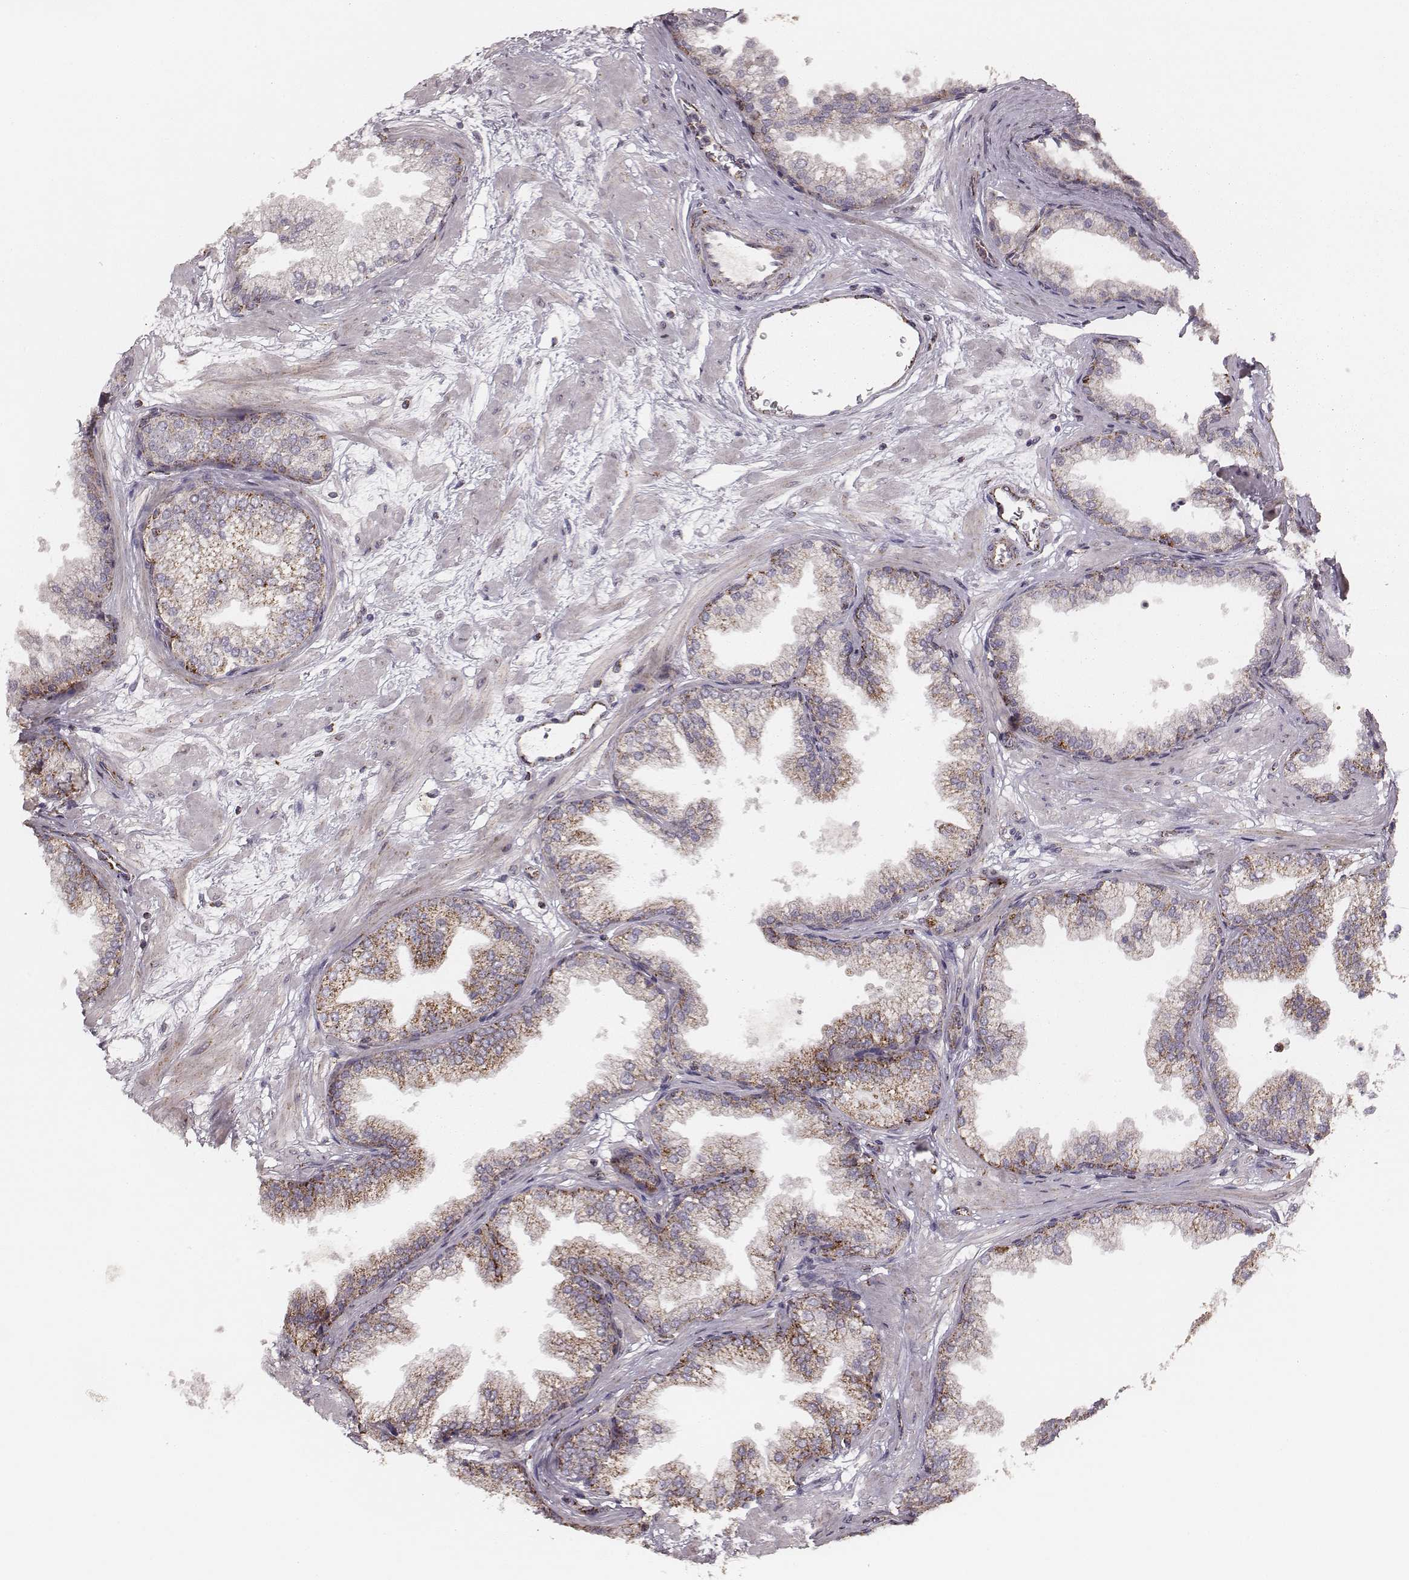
{"staining": {"intensity": "moderate", "quantity": "25%-75%", "location": "cytoplasmic/membranous"}, "tissue": "prostate", "cell_type": "Glandular cells", "image_type": "normal", "snomed": [{"axis": "morphology", "description": "Normal tissue, NOS"}, {"axis": "topography", "description": "Prostate"}], "caption": "This histopathology image reveals immunohistochemistry (IHC) staining of benign human prostate, with medium moderate cytoplasmic/membranous expression in approximately 25%-75% of glandular cells.", "gene": "TUFM", "patient": {"sex": "male", "age": 37}}